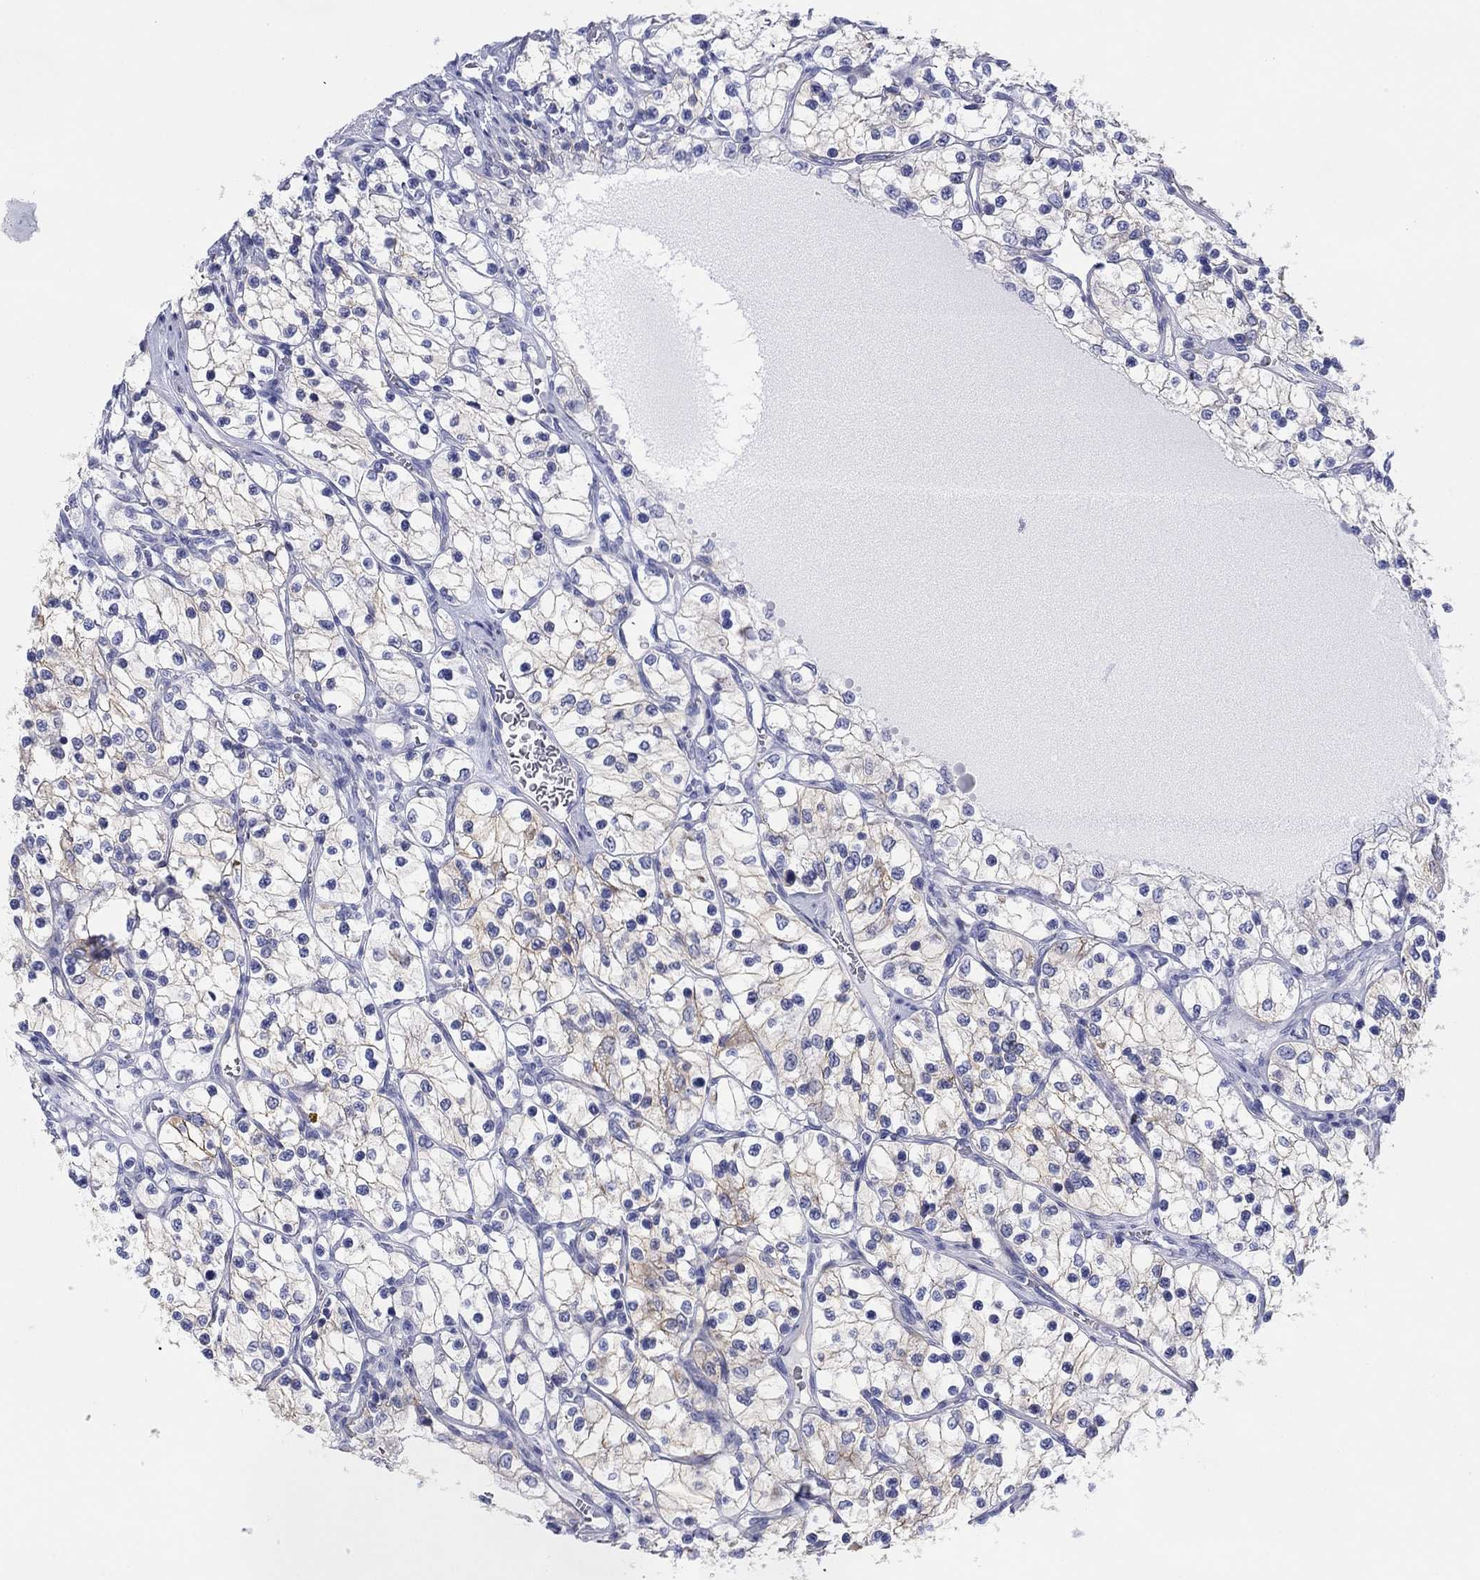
{"staining": {"intensity": "moderate", "quantity": "<25%", "location": "cytoplasmic/membranous"}, "tissue": "renal cancer", "cell_type": "Tumor cells", "image_type": "cancer", "snomed": [{"axis": "morphology", "description": "Adenocarcinoma, NOS"}, {"axis": "topography", "description": "Kidney"}], "caption": "Immunohistochemistry photomicrograph of human adenocarcinoma (renal) stained for a protein (brown), which exhibits low levels of moderate cytoplasmic/membranous expression in approximately <25% of tumor cells.", "gene": "ATP1B1", "patient": {"sex": "female", "age": 69}}